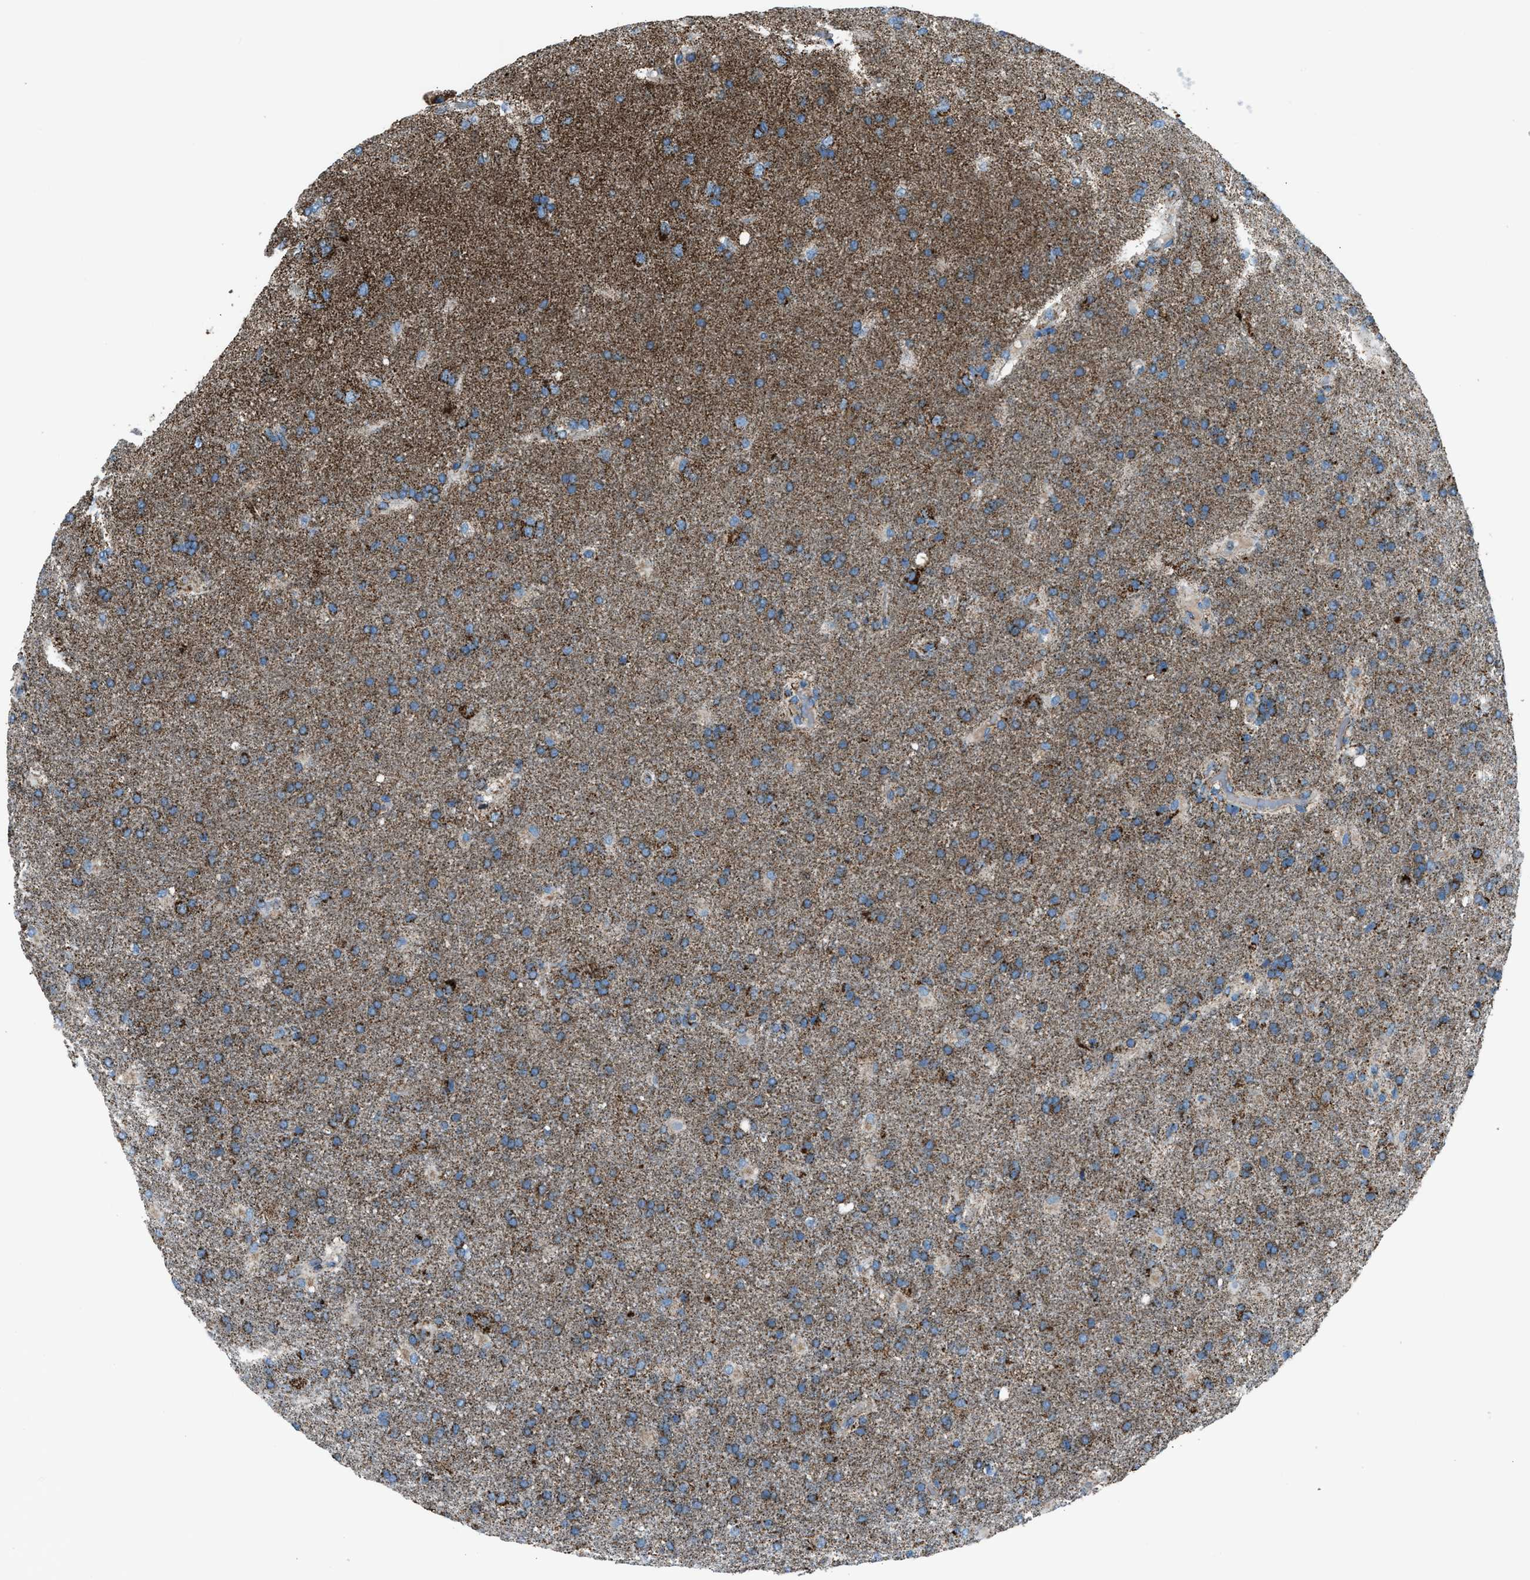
{"staining": {"intensity": "moderate", "quantity": ">75%", "location": "cytoplasmic/membranous"}, "tissue": "glioma", "cell_type": "Tumor cells", "image_type": "cancer", "snomed": [{"axis": "morphology", "description": "Glioma, malignant, High grade"}, {"axis": "topography", "description": "Brain"}], "caption": "The image shows a brown stain indicating the presence of a protein in the cytoplasmic/membranous of tumor cells in glioma.", "gene": "MDH2", "patient": {"sex": "male", "age": 72}}